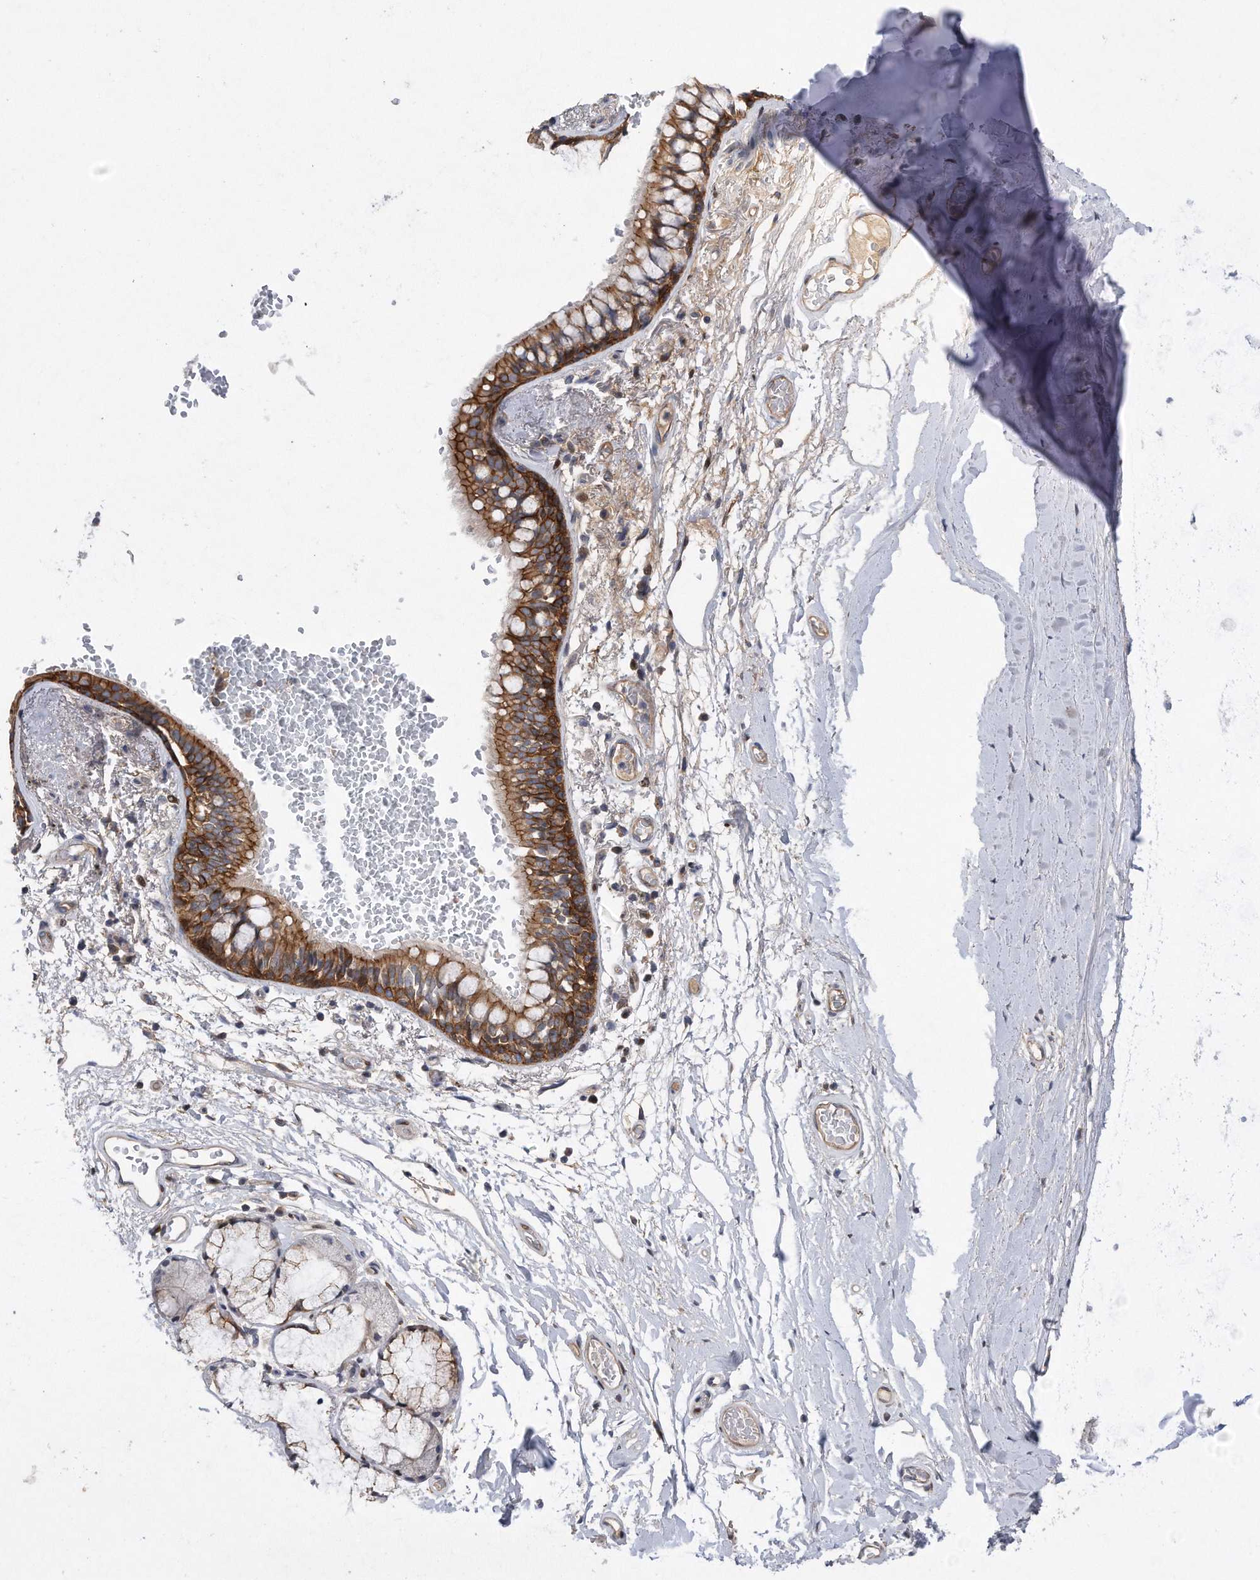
{"staining": {"intensity": "strong", "quantity": ">75%", "location": "cytoplasmic/membranous"}, "tissue": "bronchus", "cell_type": "Respiratory epithelial cells", "image_type": "normal", "snomed": [{"axis": "morphology", "description": "Normal tissue, NOS"}, {"axis": "topography", "description": "Cartilage tissue"}, {"axis": "topography", "description": "Bronchus"}], "caption": "This histopathology image shows normal bronchus stained with immunohistochemistry (IHC) to label a protein in brown. The cytoplasmic/membranous of respiratory epithelial cells show strong positivity for the protein. Nuclei are counter-stained blue.", "gene": "CDH12", "patient": {"sex": "female", "age": 73}}